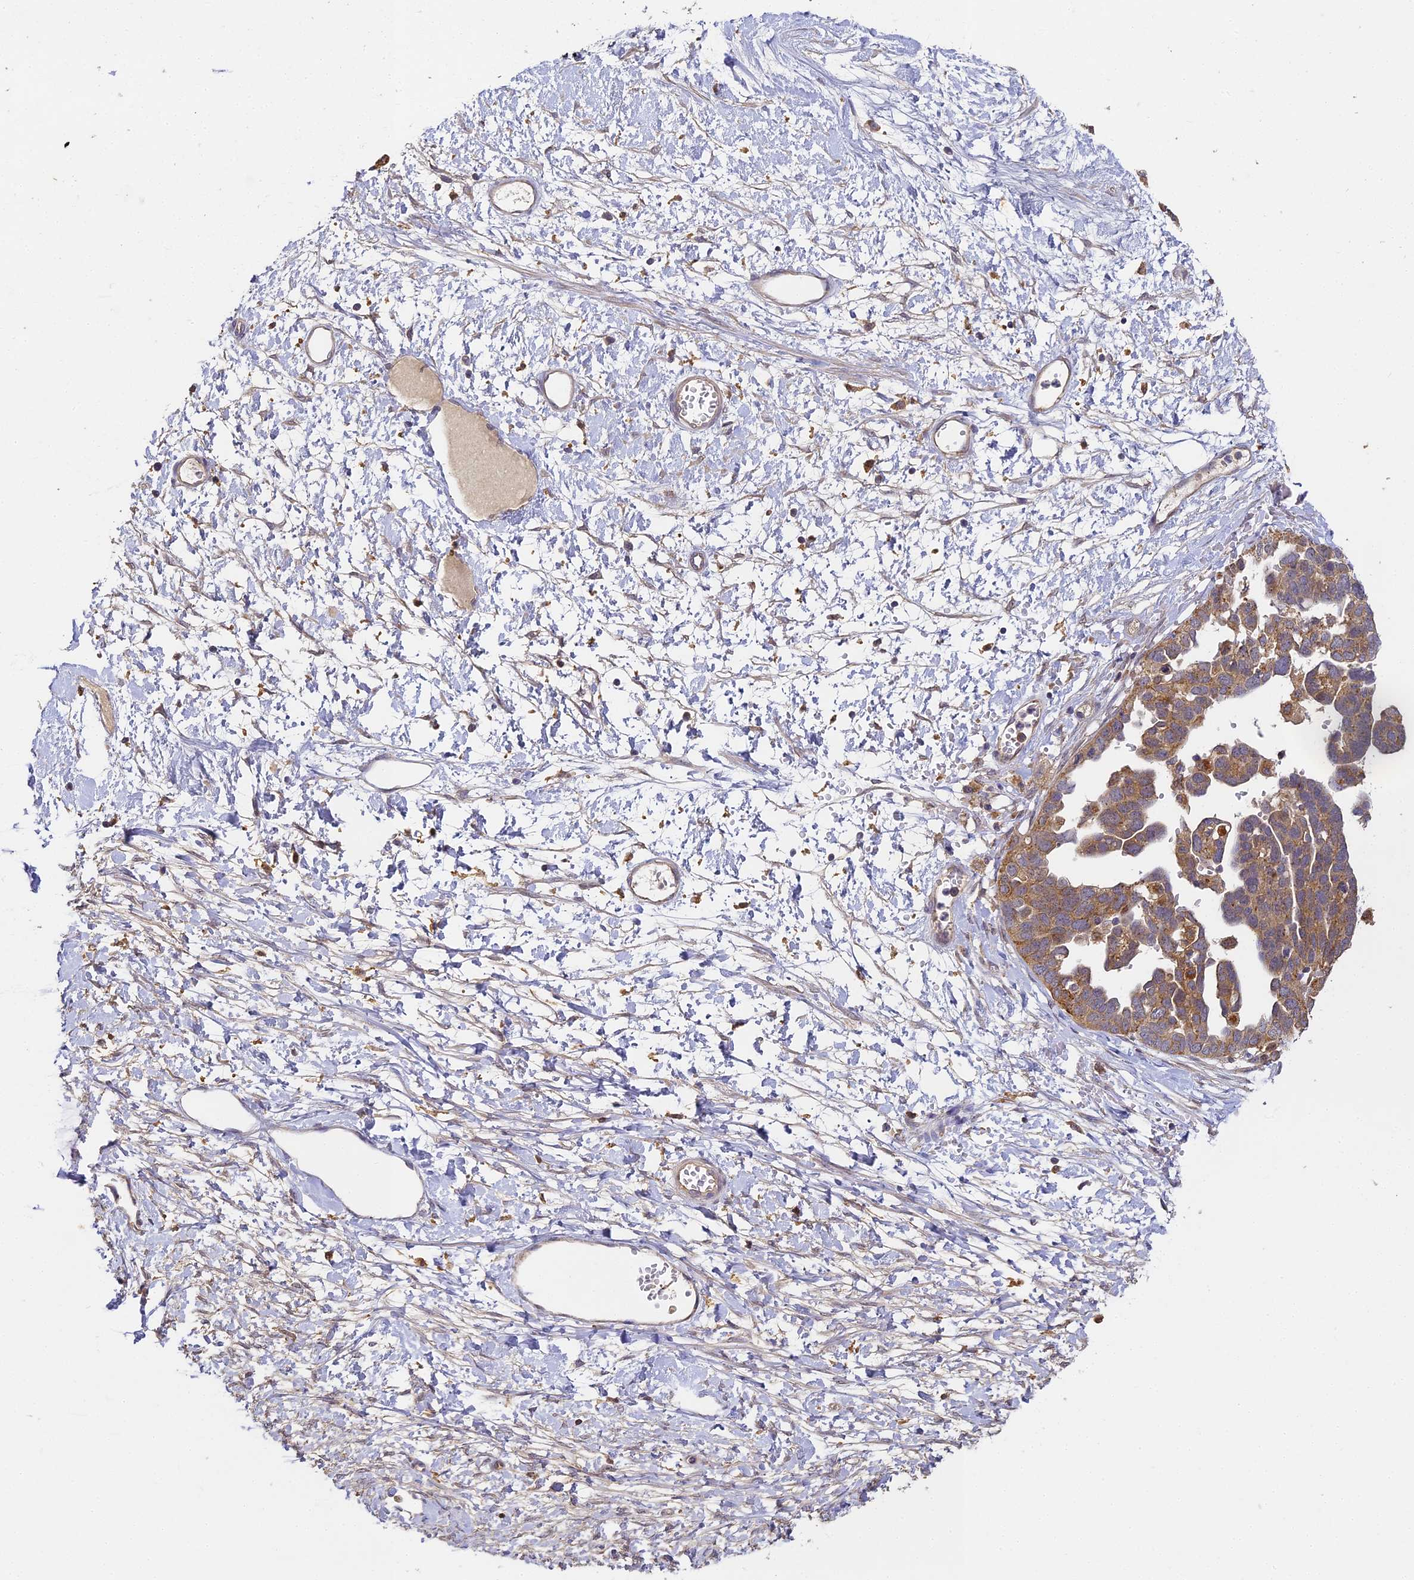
{"staining": {"intensity": "moderate", "quantity": ">75%", "location": "cytoplasmic/membranous"}, "tissue": "ovarian cancer", "cell_type": "Tumor cells", "image_type": "cancer", "snomed": [{"axis": "morphology", "description": "Cystadenocarcinoma, serous, NOS"}, {"axis": "topography", "description": "Ovary"}], "caption": "Immunohistochemistry of human serous cystadenocarcinoma (ovarian) demonstrates medium levels of moderate cytoplasmic/membranous staining in approximately >75% of tumor cells.", "gene": "YAE1", "patient": {"sex": "female", "age": 54}}